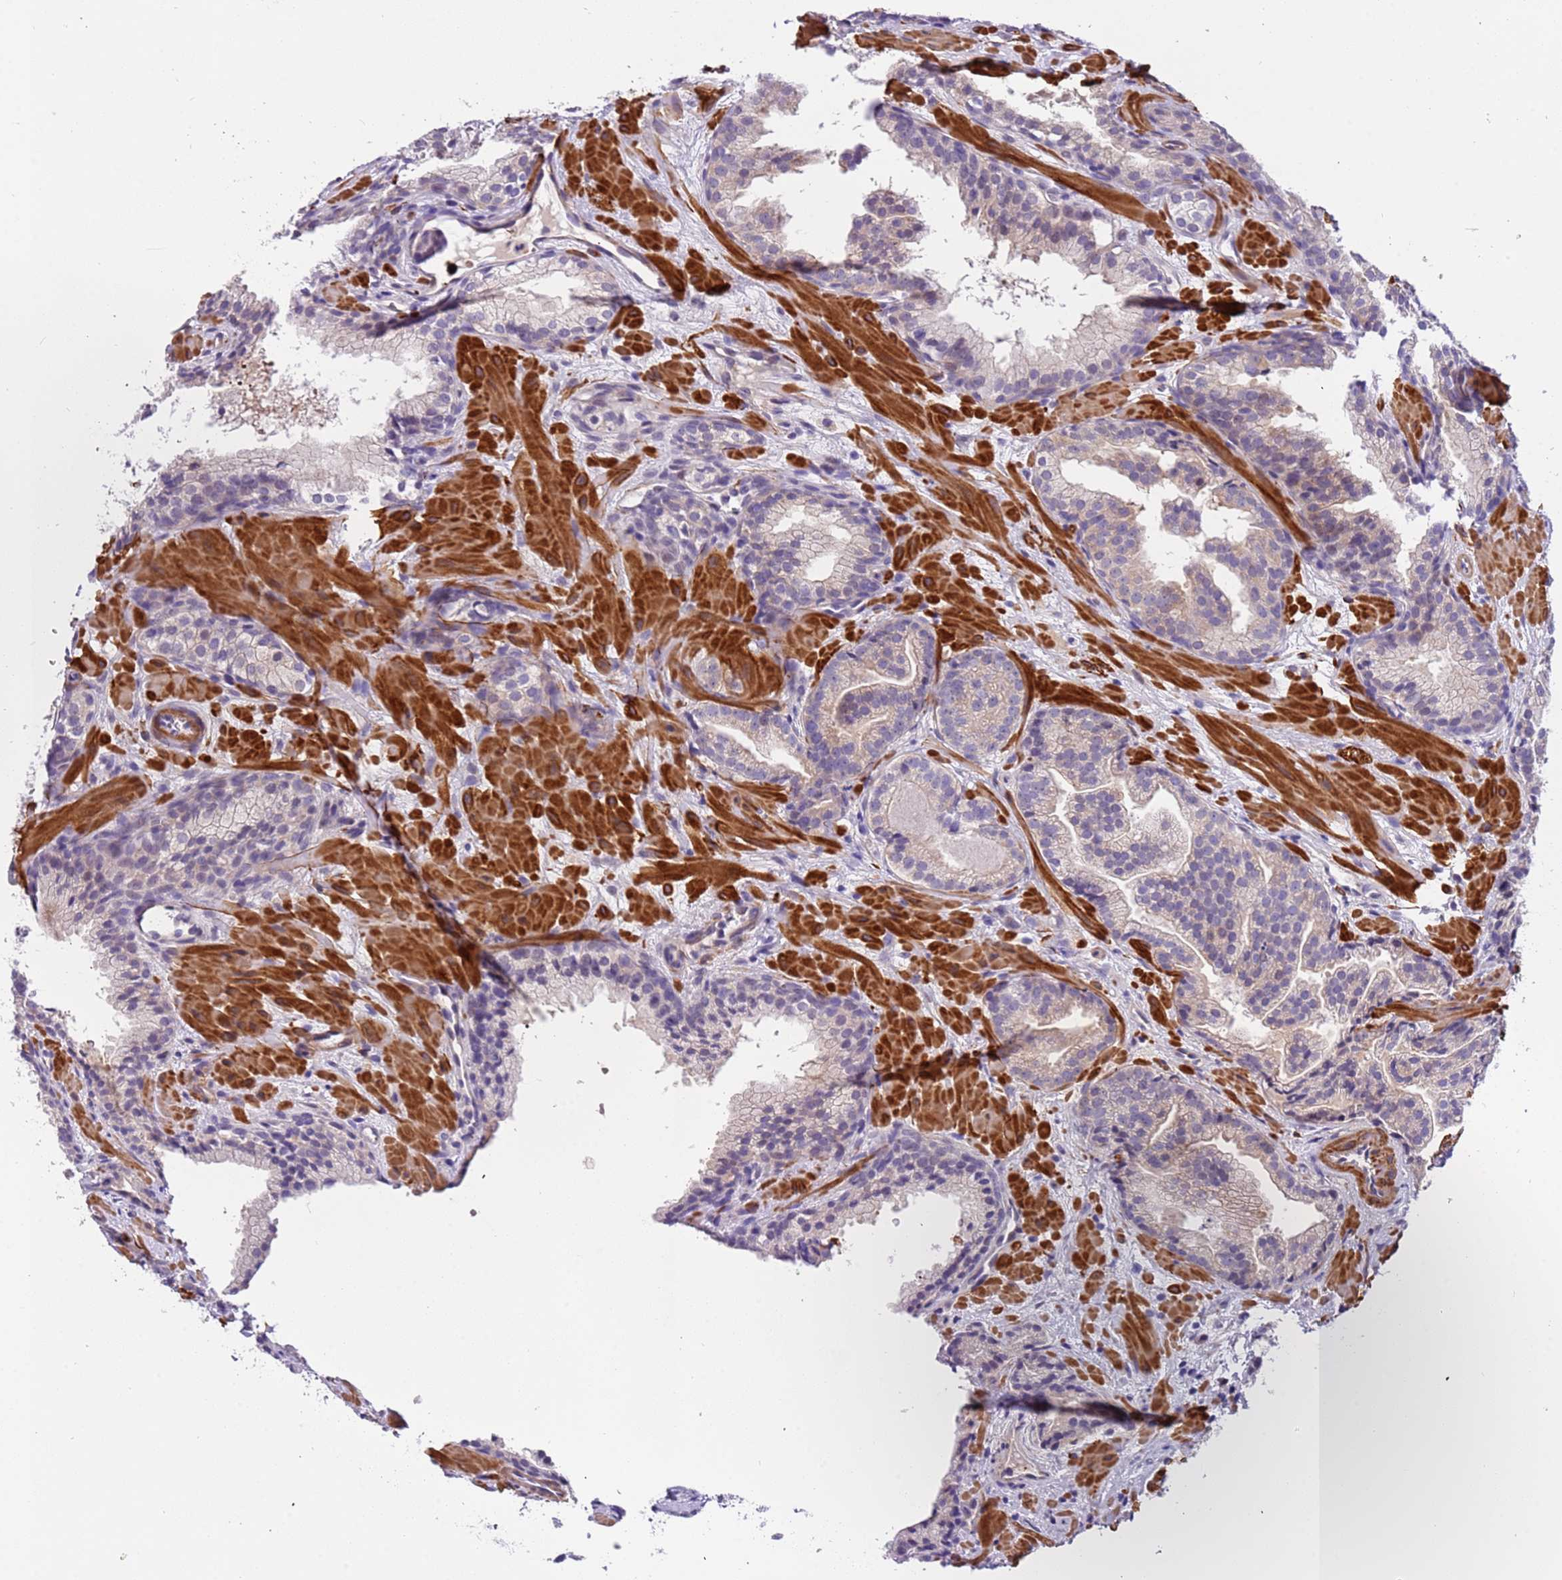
{"staining": {"intensity": "negative", "quantity": "none", "location": "none"}, "tissue": "prostate cancer", "cell_type": "Tumor cells", "image_type": "cancer", "snomed": [{"axis": "morphology", "description": "Adenocarcinoma, High grade"}, {"axis": "topography", "description": "Prostate"}], "caption": "Tumor cells show no significant positivity in high-grade adenocarcinoma (prostate).", "gene": "PLEKHH1", "patient": {"sex": "male", "age": 60}}